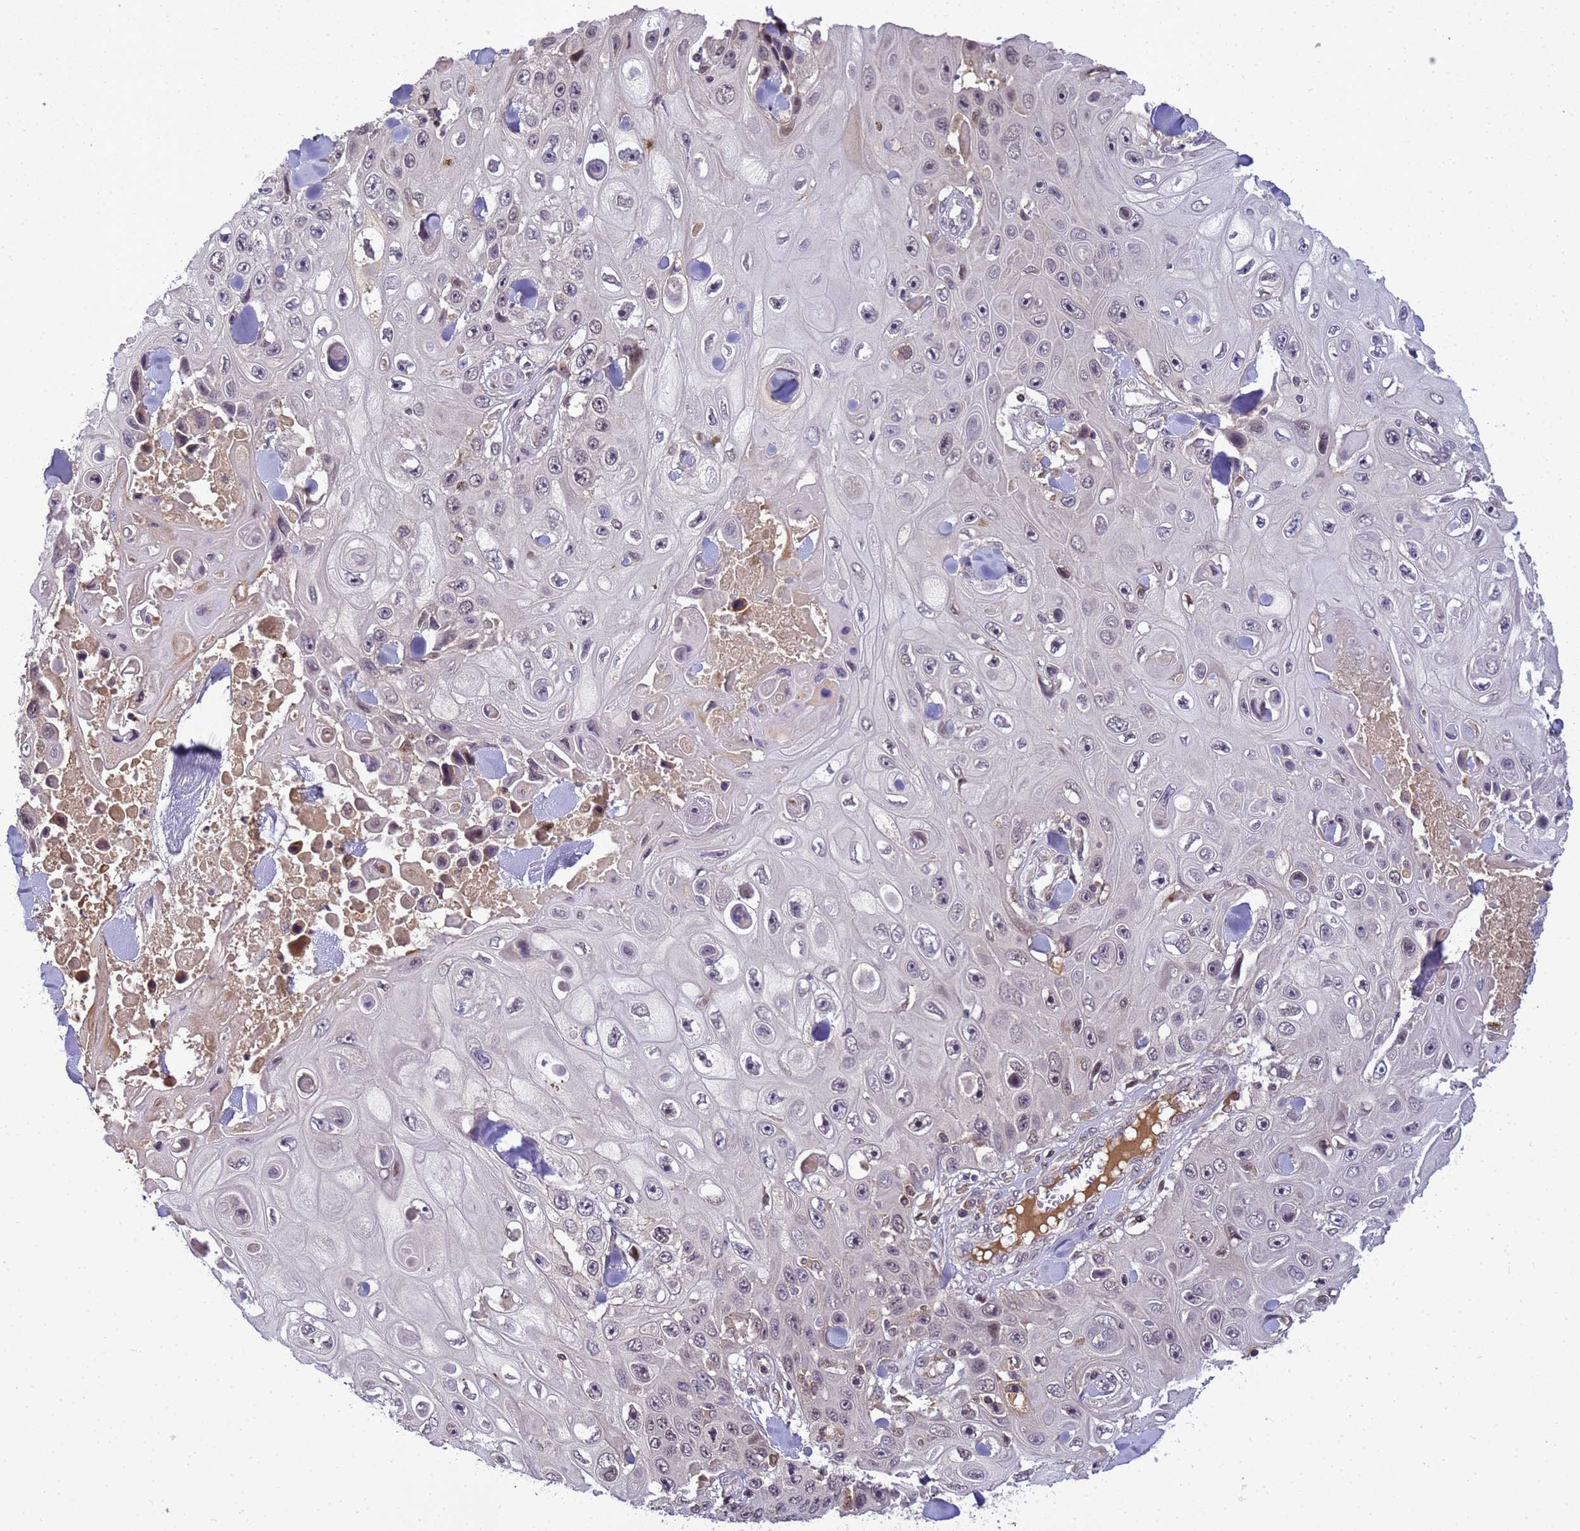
{"staining": {"intensity": "negative", "quantity": "none", "location": "none"}, "tissue": "skin cancer", "cell_type": "Tumor cells", "image_type": "cancer", "snomed": [{"axis": "morphology", "description": "Squamous cell carcinoma, NOS"}, {"axis": "topography", "description": "Skin"}], "caption": "Immunohistochemical staining of skin cancer displays no significant positivity in tumor cells.", "gene": "TMEM74B", "patient": {"sex": "male", "age": 82}}